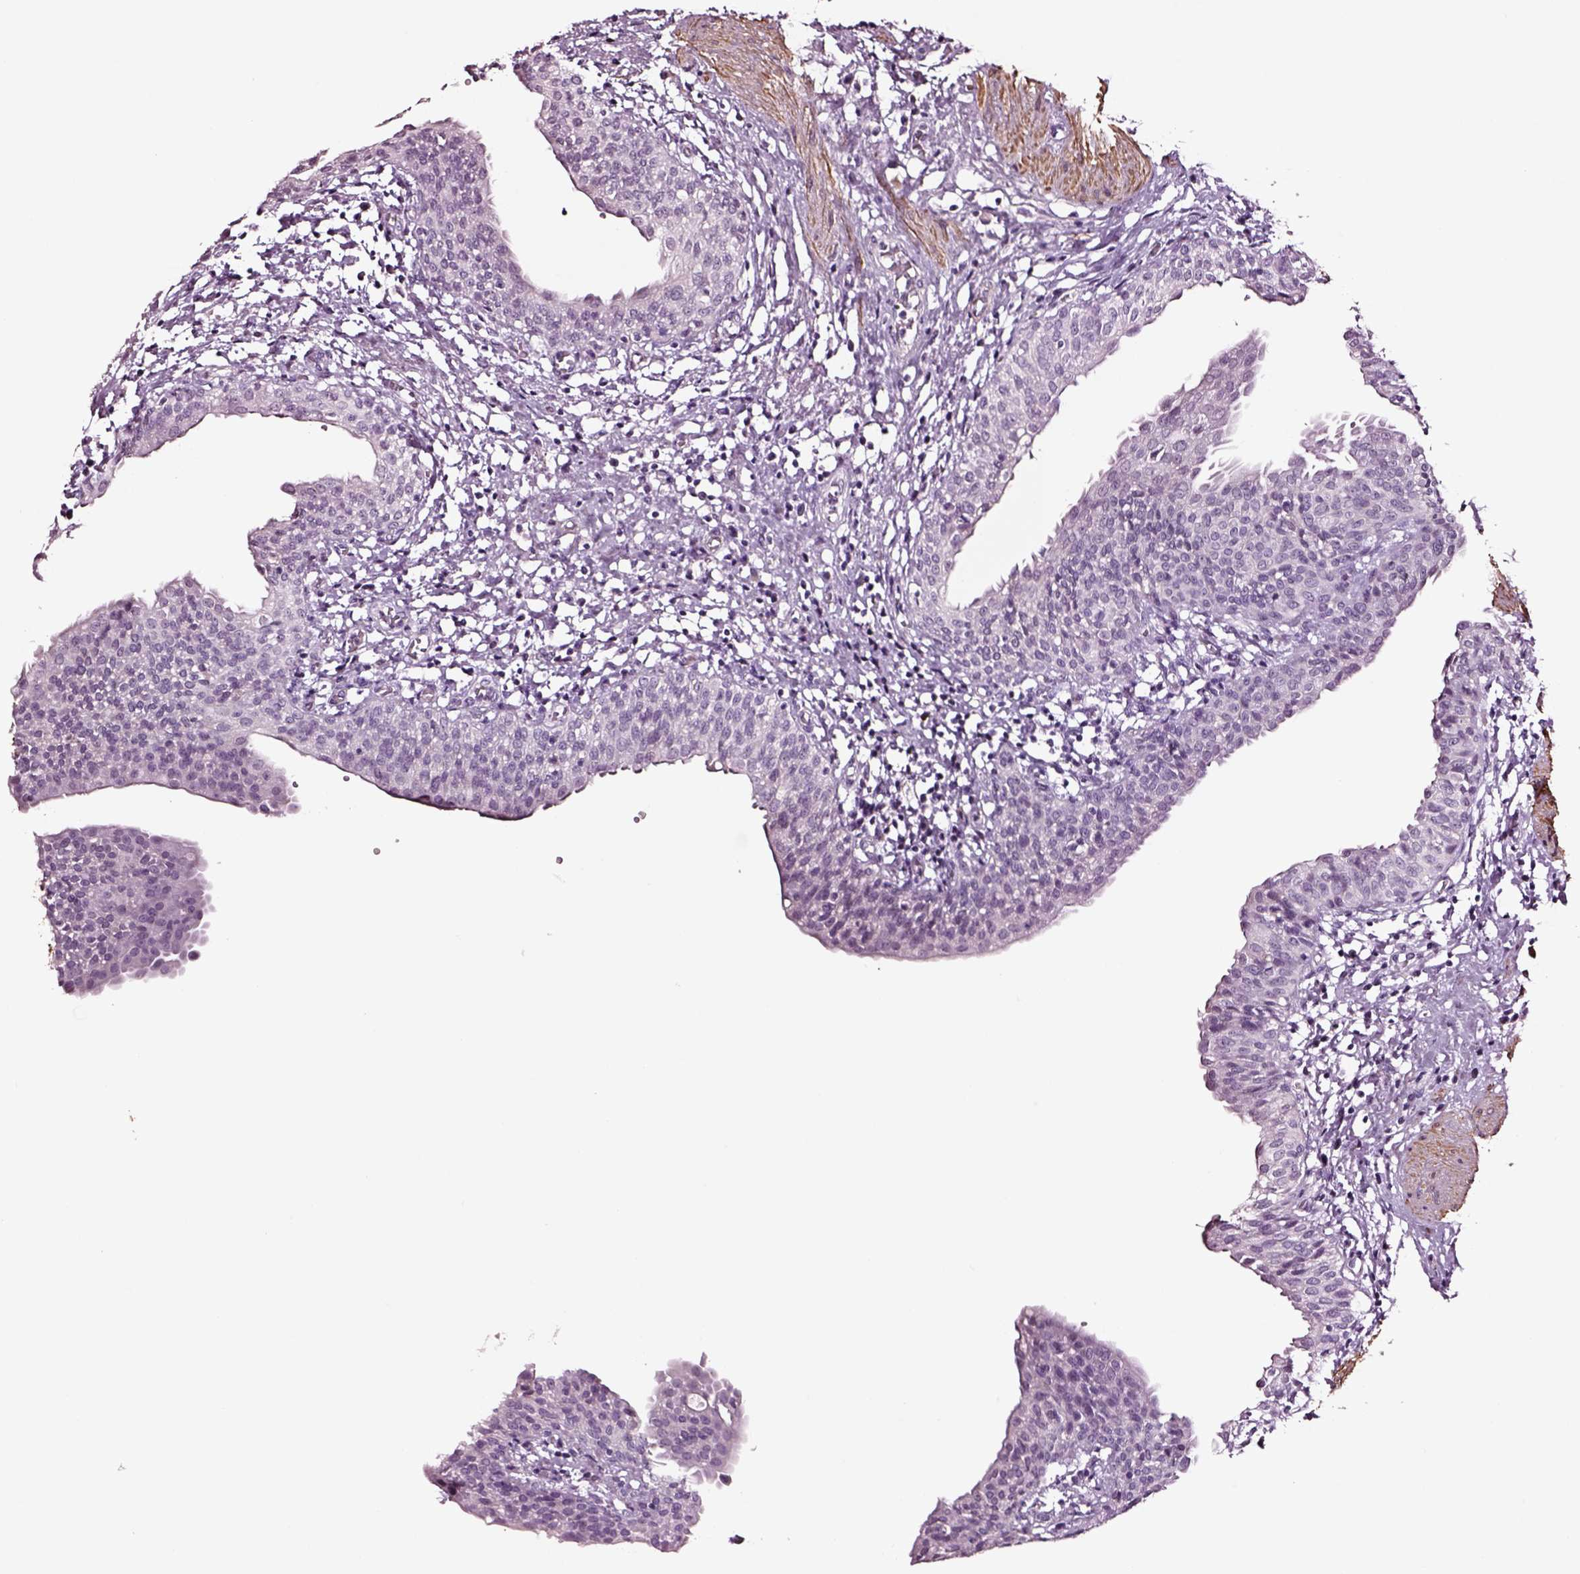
{"staining": {"intensity": "negative", "quantity": "none", "location": "none"}, "tissue": "urinary bladder", "cell_type": "Urothelial cells", "image_type": "normal", "snomed": [{"axis": "morphology", "description": "Normal tissue, NOS"}, {"axis": "topography", "description": "Urinary bladder"}], "caption": "High magnification brightfield microscopy of benign urinary bladder stained with DAB (brown) and counterstained with hematoxylin (blue): urothelial cells show no significant expression. (Stains: DAB IHC with hematoxylin counter stain, Microscopy: brightfield microscopy at high magnification).", "gene": "SOX10", "patient": {"sex": "male", "age": 55}}